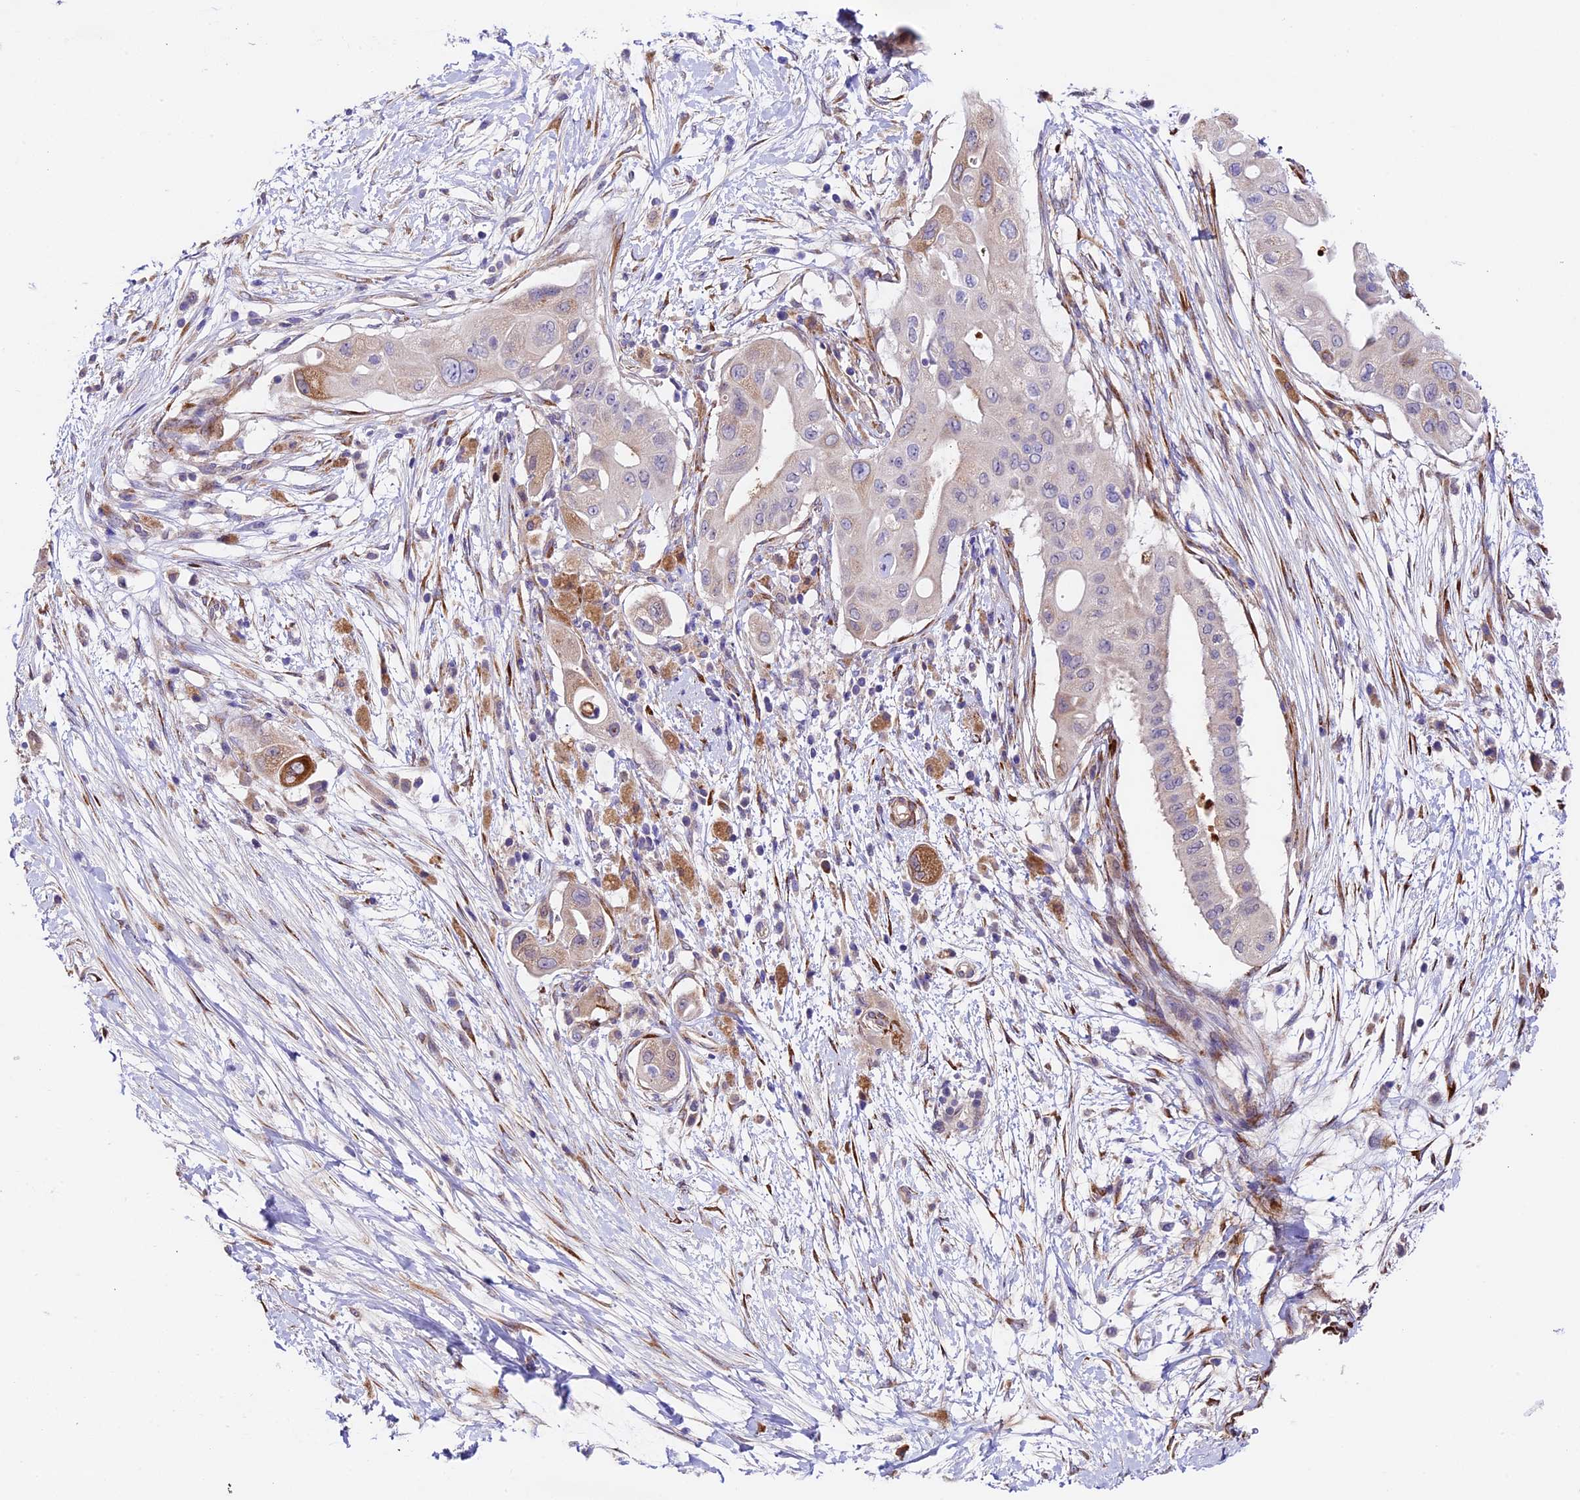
{"staining": {"intensity": "negative", "quantity": "none", "location": "none"}, "tissue": "pancreatic cancer", "cell_type": "Tumor cells", "image_type": "cancer", "snomed": [{"axis": "morphology", "description": "Adenocarcinoma, NOS"}, {"axis": "topography", "description": "Pancreas"}], "caption": "The photomicrograph exhibits no staining of tumor cells in pancreatic adenocarcinoma.", "gene": "LSM7", "patient": {"sex": "male", "age": 68}}